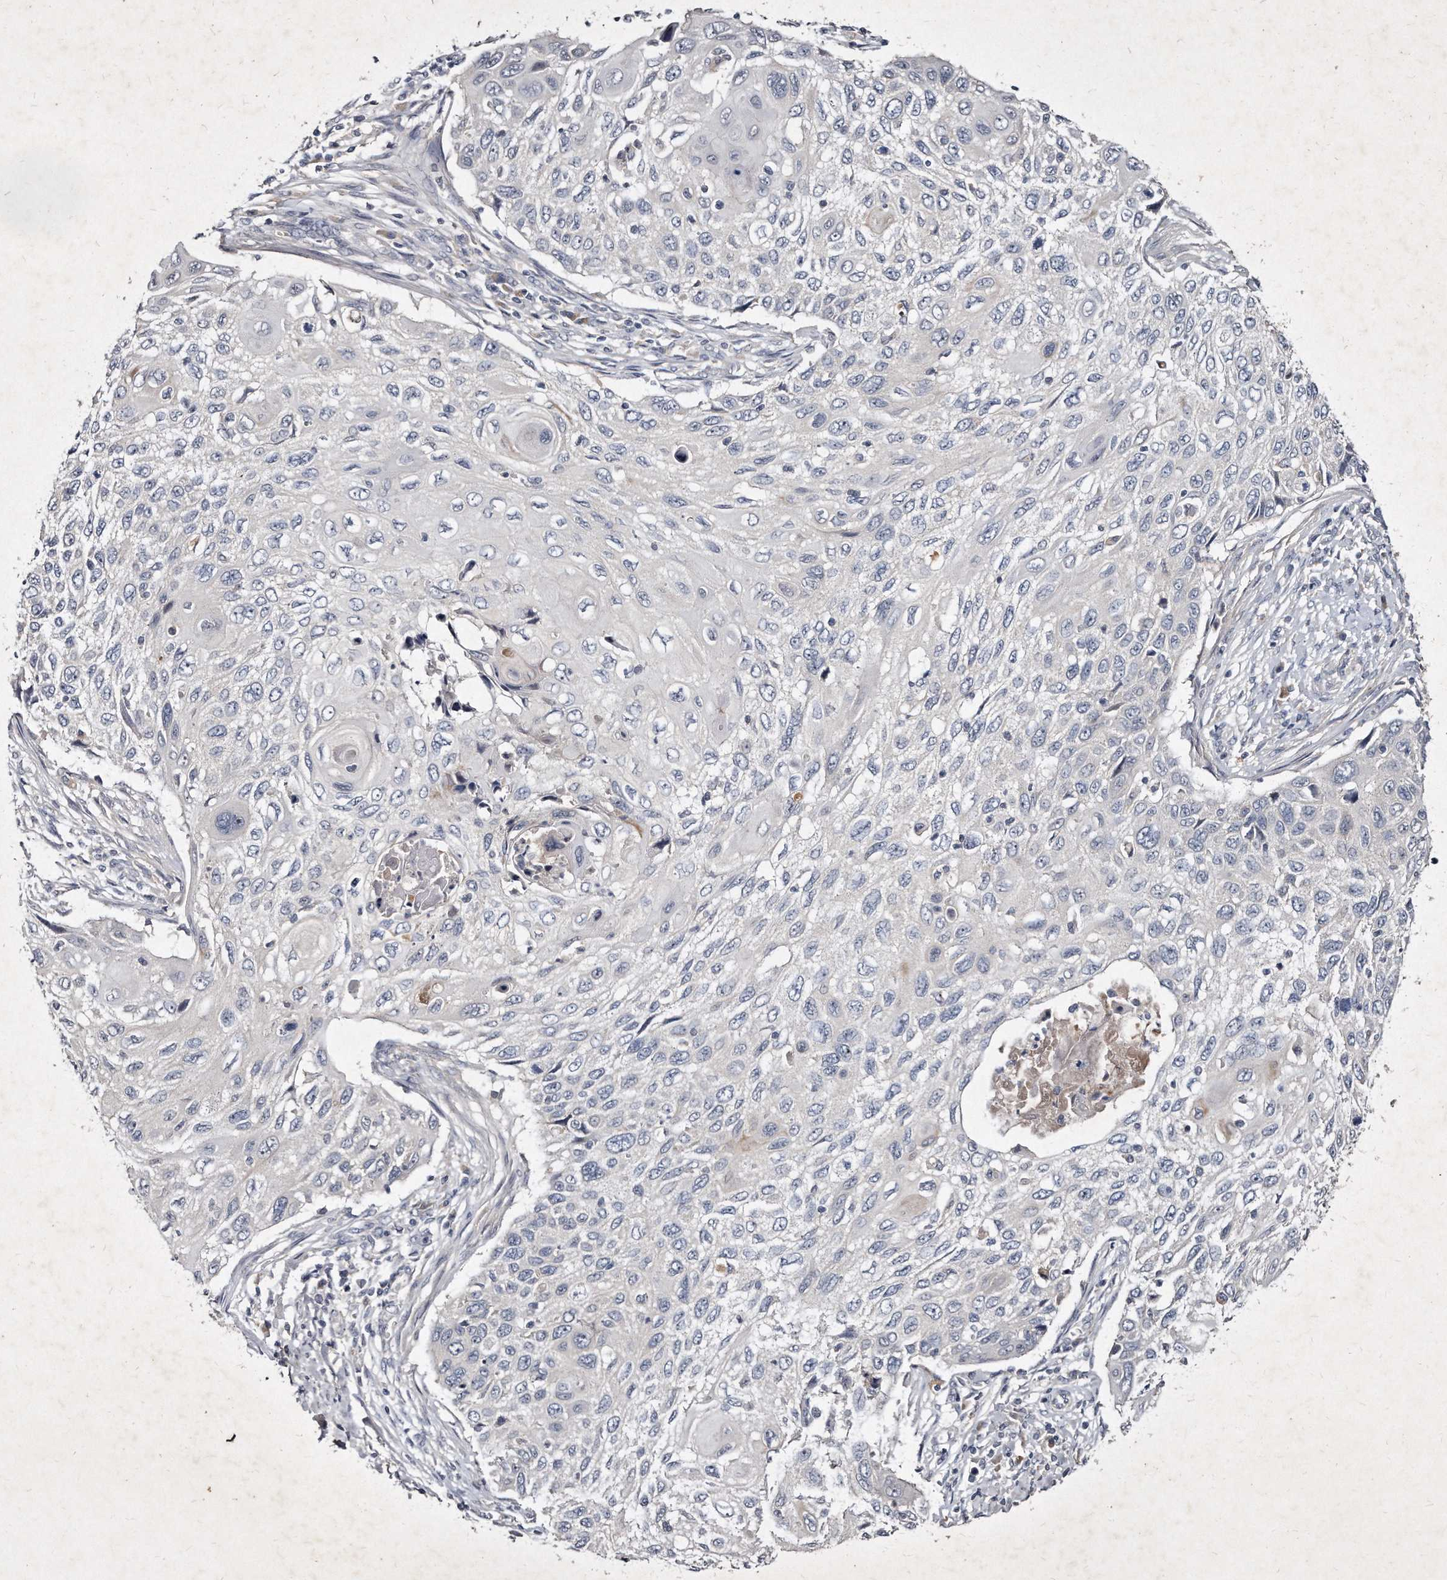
{"staining": {"intensity": "negative", "quantity": "none", "location": "none"}, "tissue": "cervical cancer", "cell_type": "Tumor cells", "image_type": "cancer", "snomed": [{"axis": "morphology", "description": "Squamous cell carcinoma, NOS"}, {"axis": "topography", "description": "Cervix"}], "caption": "IHC image of human squamous cell carcinoma (cervical) stained for a protein (brown), which reveals no expression in tumor cells.", "gene": "KLHDC3", "patient": {"sex": "female", "age": 70}}